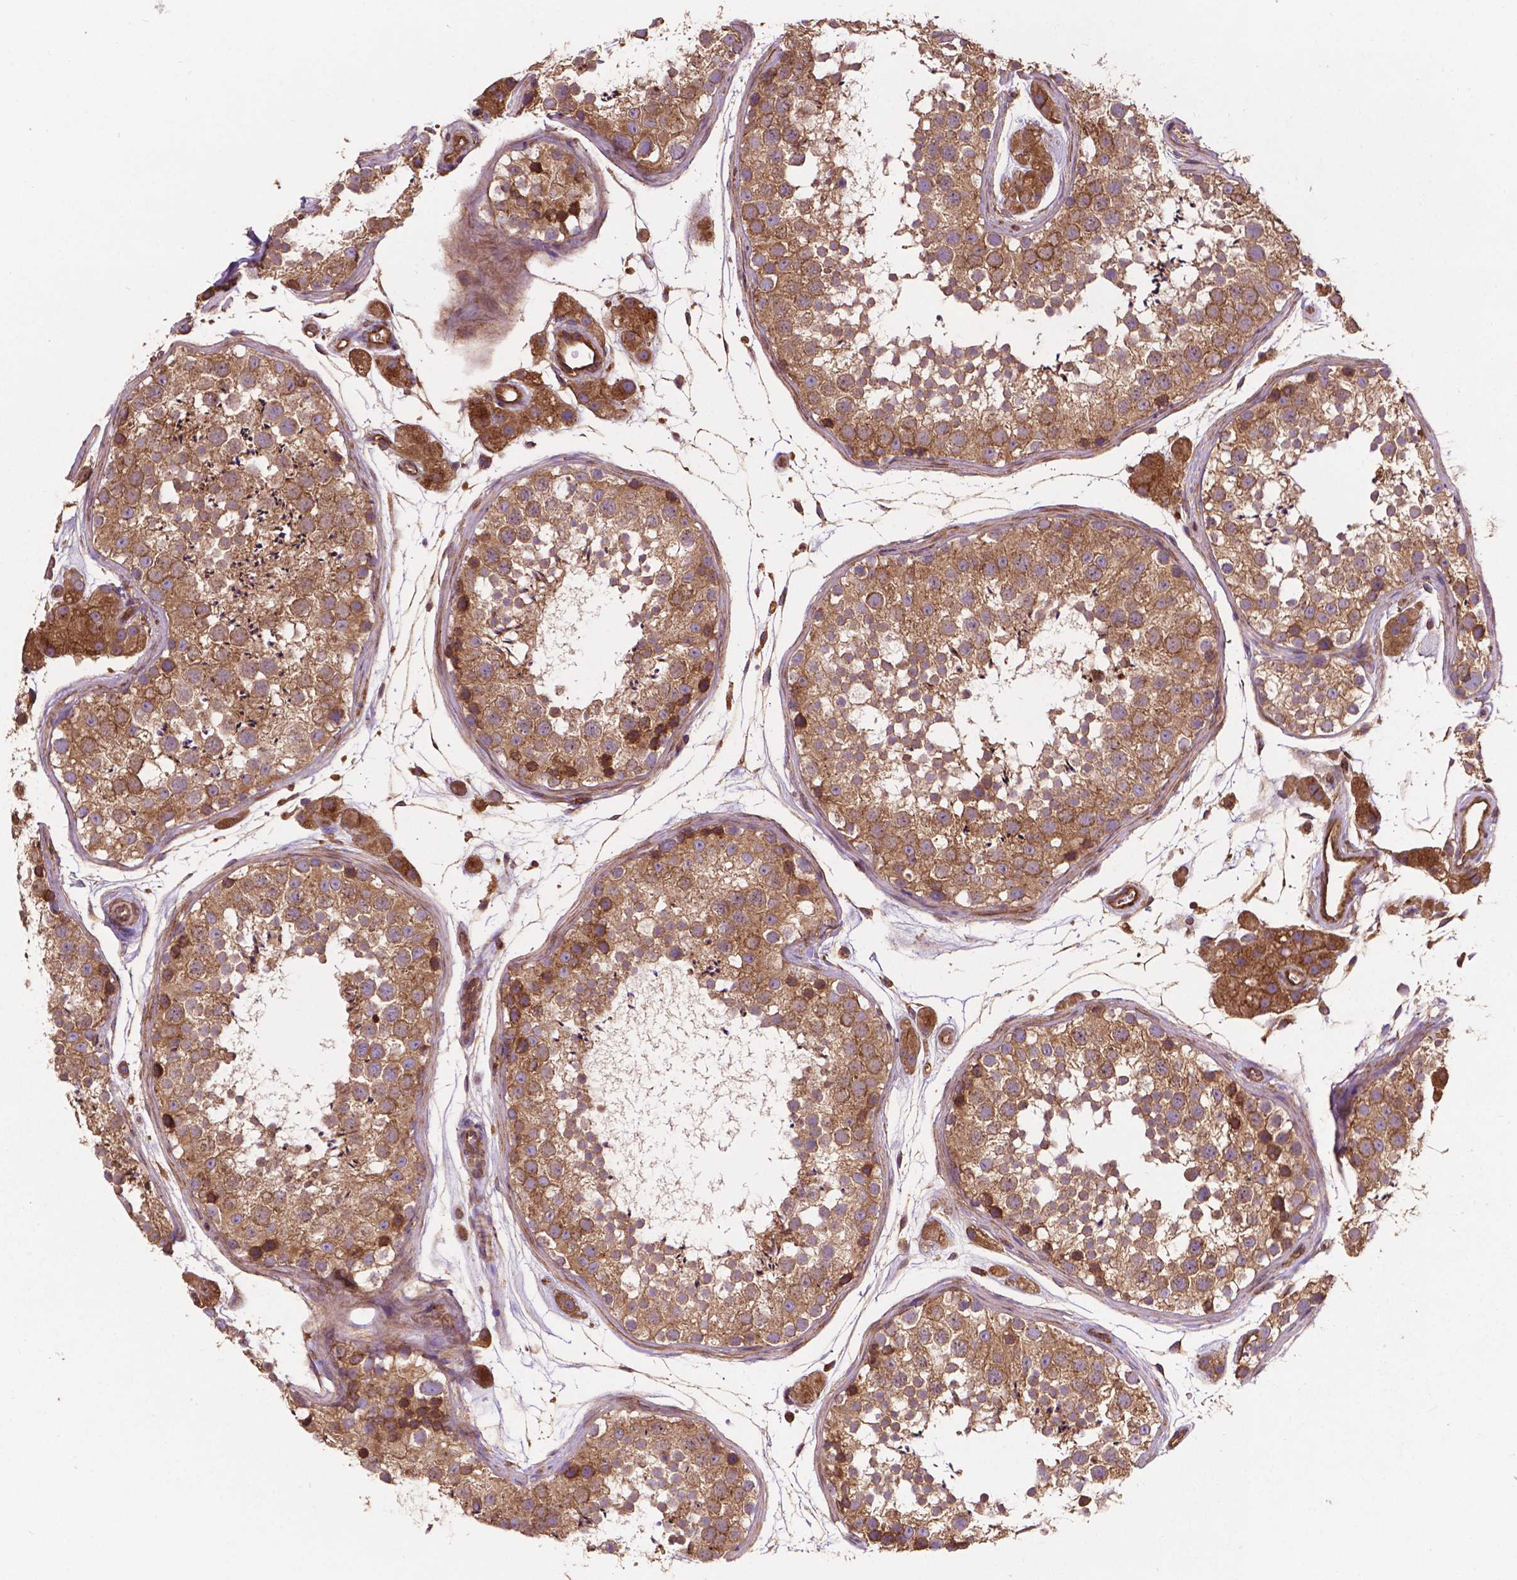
{"staining": {"intensity": "moderate", "quantity": ">75%", "location": "cytoplasmic/membranous"}, "tissue": "testis", "cell_type": "Cells in seminiferous ducts", "image_type": "normal", "snomed": [{"axis": "morphology", "description": "Normal tissue, NOS"}, {"axis": "topography", "description": "Testis"}], "caption": "Moderate cytoplasmic/membranous expression for a protein is seen in approximately >75% of cells in seminiferous ducts of benign testis using immunohistochemistry.", "gene": "CCDC71L", "patient": {"sex": "male", "age": 41}}